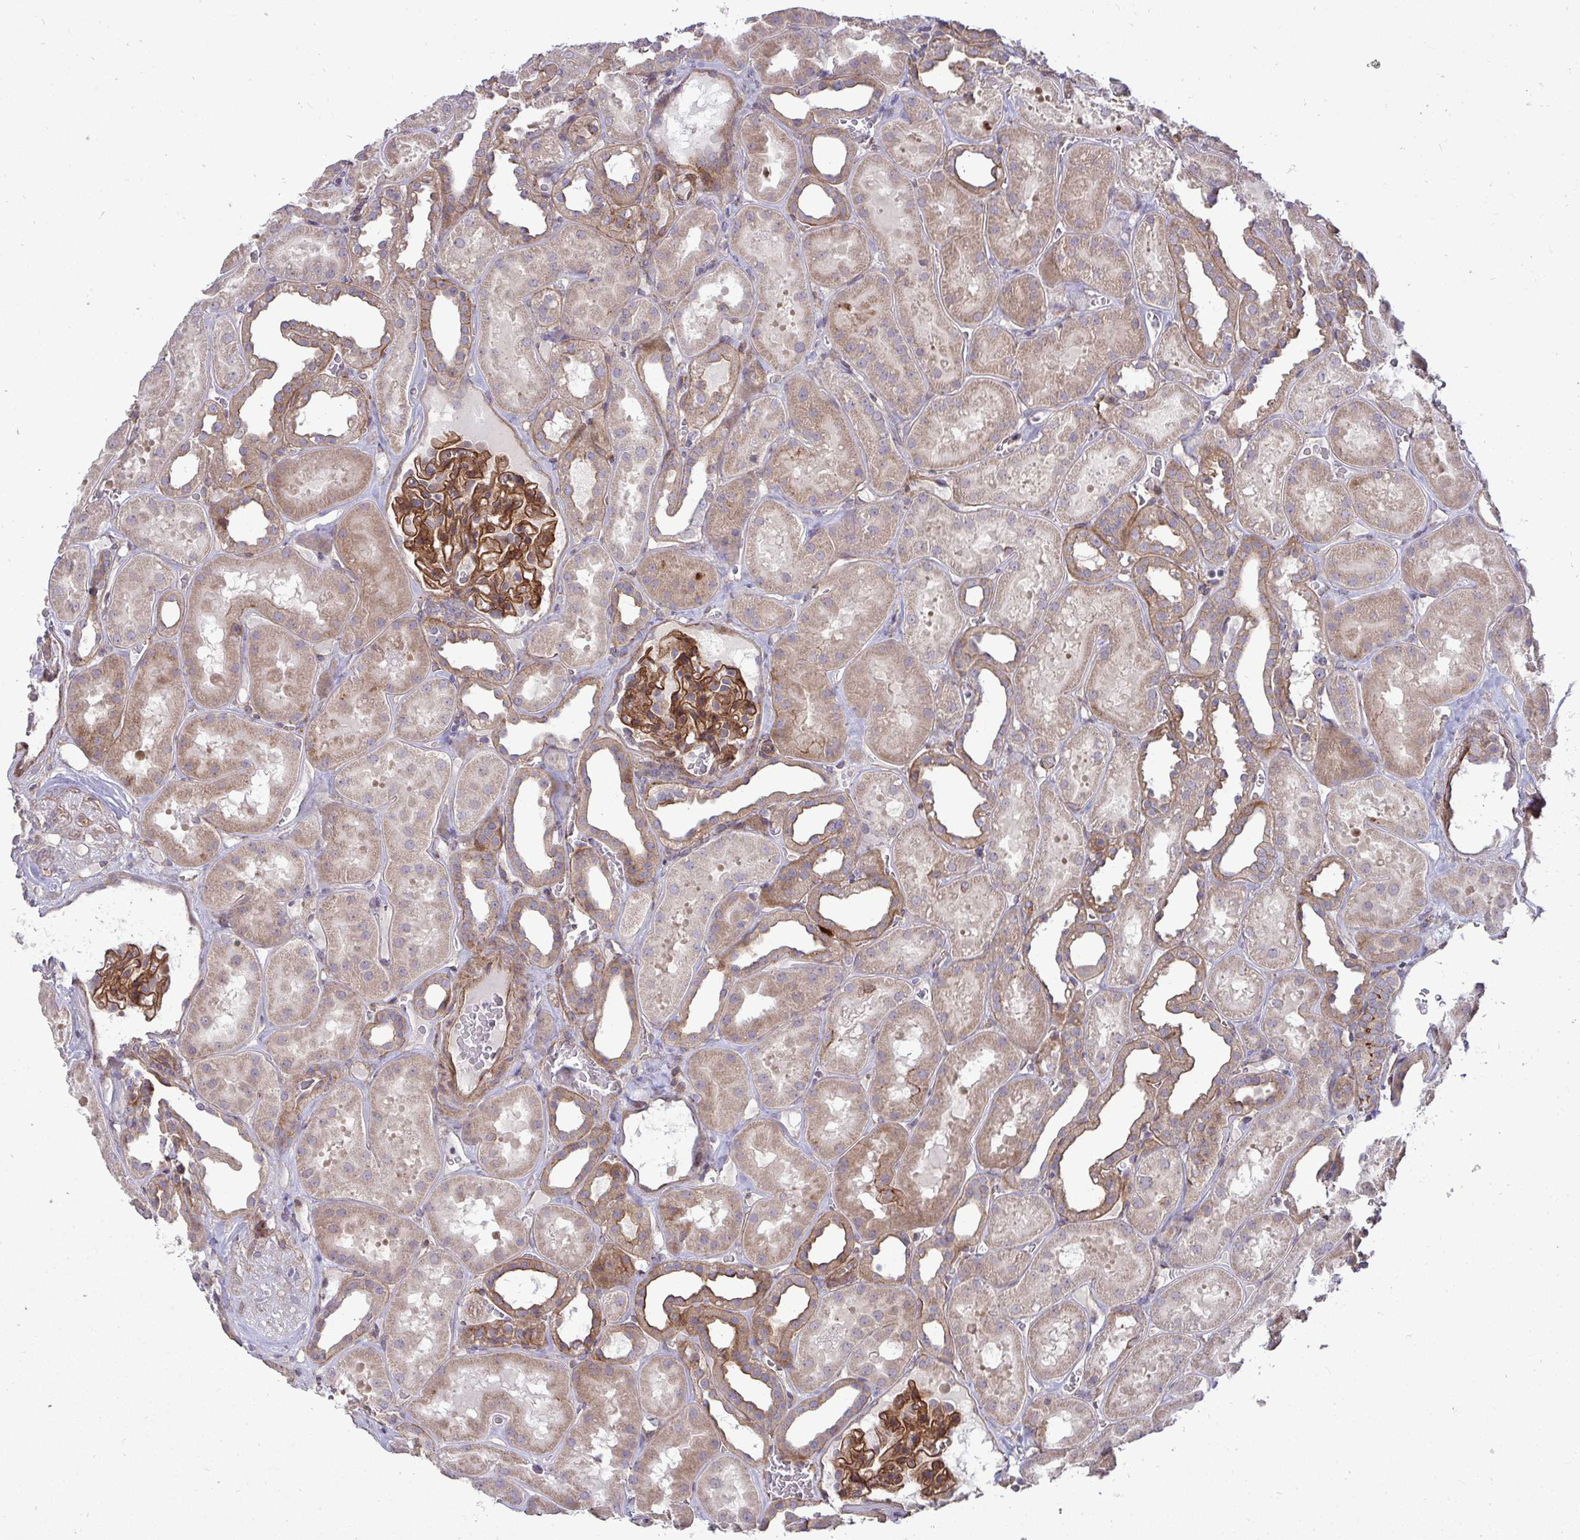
{"staining": {"intensity": "moderate", "quantity": ">75%", "location": "cytoplasmic/membranous"}, "tissue": "kidney", "cell_type": "Cells in glomeruli", "image_type": "normal", "snomed": [{"axis": "morphology", "description": "Normal tissue, NOS"}, {"axis": "topography", "description": "Kidney"}], "caption": "High-magnification brightfield microscopy of benign kidney stained with DAB (3,3'-diaminobenzidine) (brown) and counterstained with hematoxylin (blue). cells in glomeruli exhibit moderate cytoplasmic/membranous expression is appreciated in approximately>75% of cells.", "gene": "SH2D1B", "patient": {"sex": "female", "age": 41}}